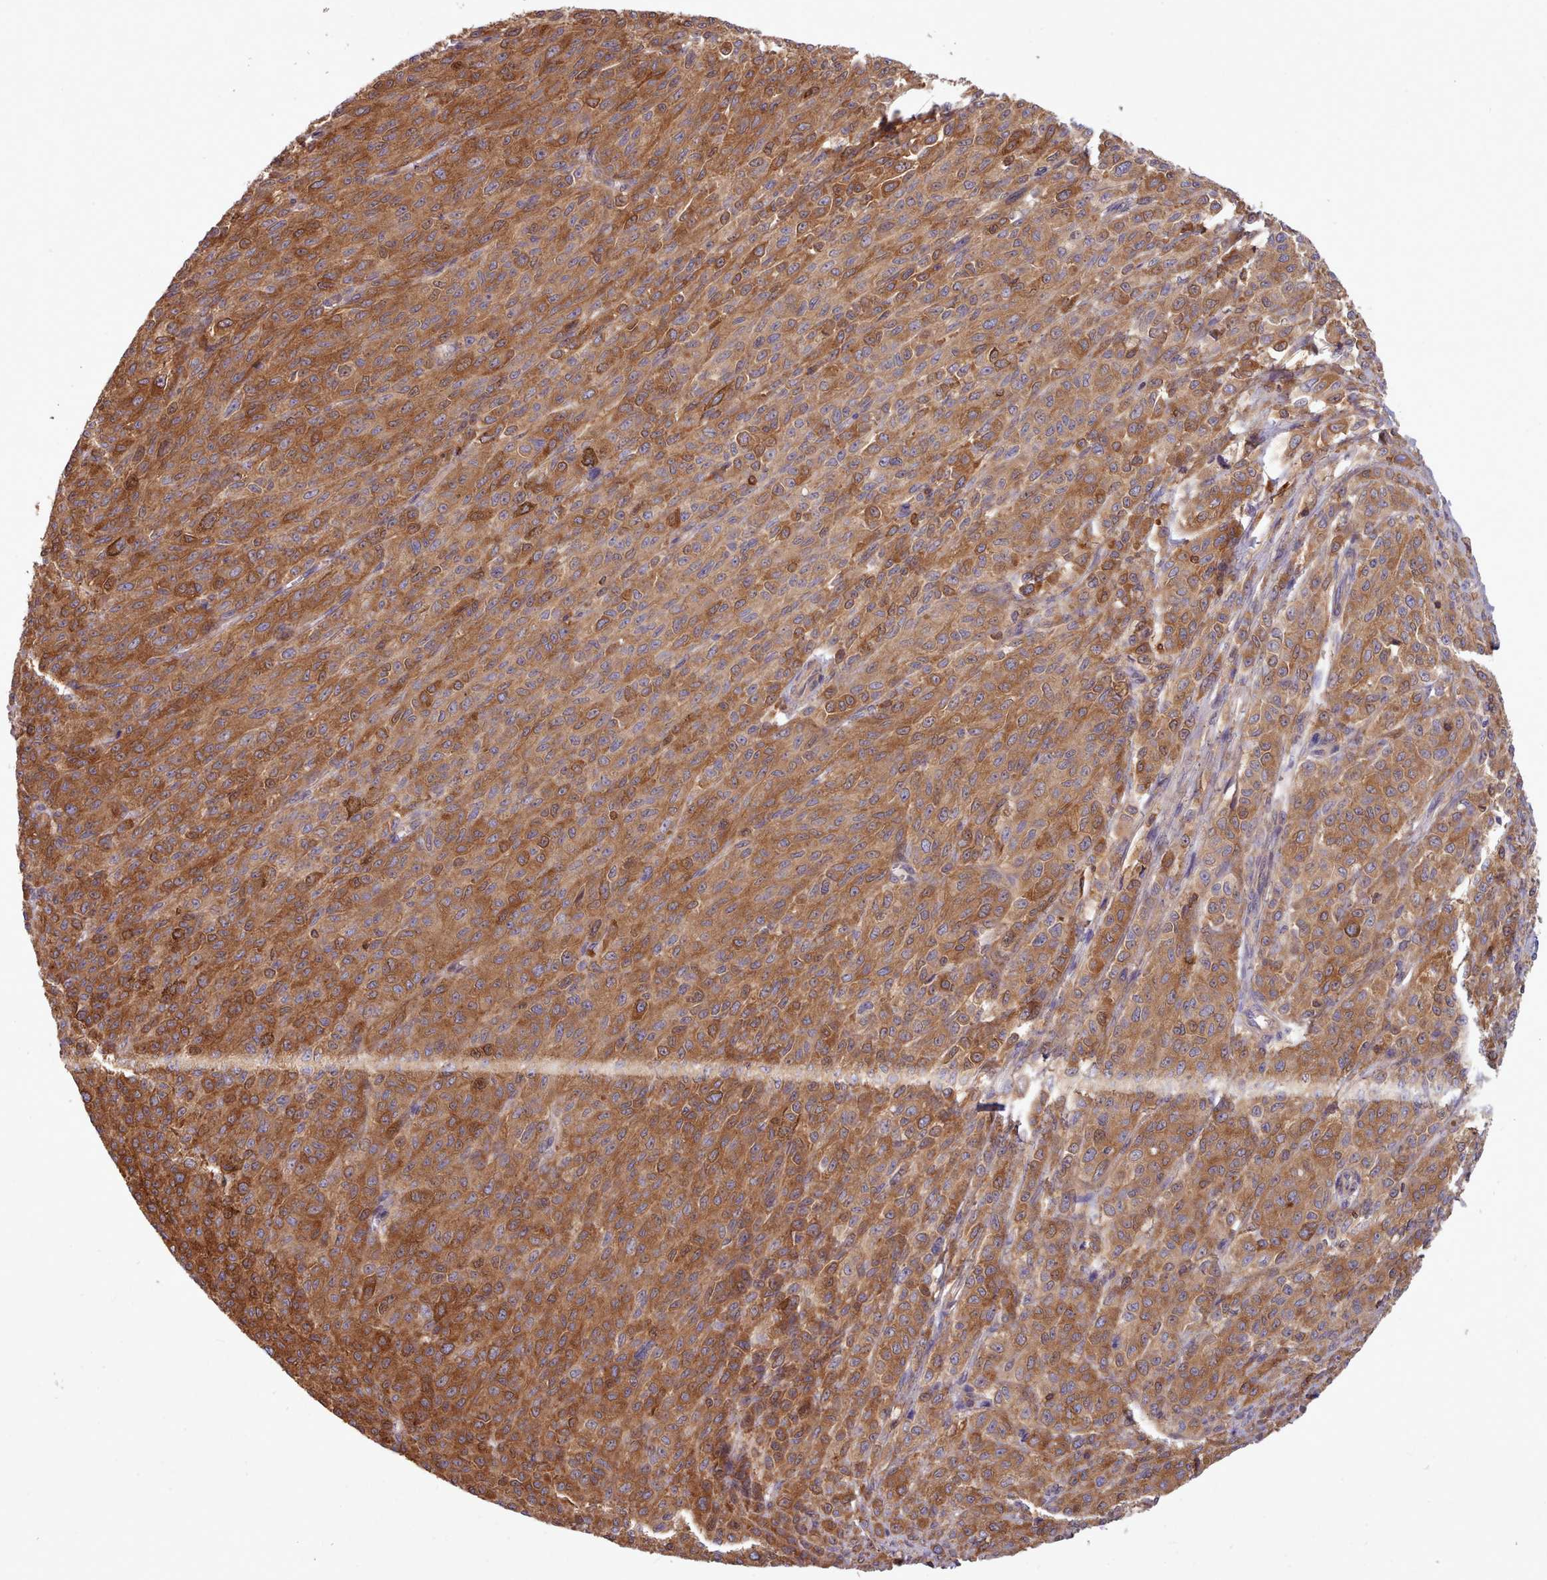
{"staining": {"intensity": "moderate", "quantity": ">75%", "location": "cytoplasmic/membranous"}, "tissue": "melanoma", "cell_type": "Tumor cells", "image_type": "cancer", "snomed": [{"axis": "morphology", "description": "Malignant melanoma, NOS"}, {"axis": "topography", "description": "Skin"}], "caption": "Immunohistochemistry (DAB) staining of human melanoma exhibits moderate cytoplasmic/membranous protein positivity in approximately >75% of tumor cells. The staining is performed using DAB brown chromogen to label protein expression. The nuclei are counter-stained blue using hematoxylin.", "gene": "SLC4A9", "patient": {"sex": "female", "age": 52}}